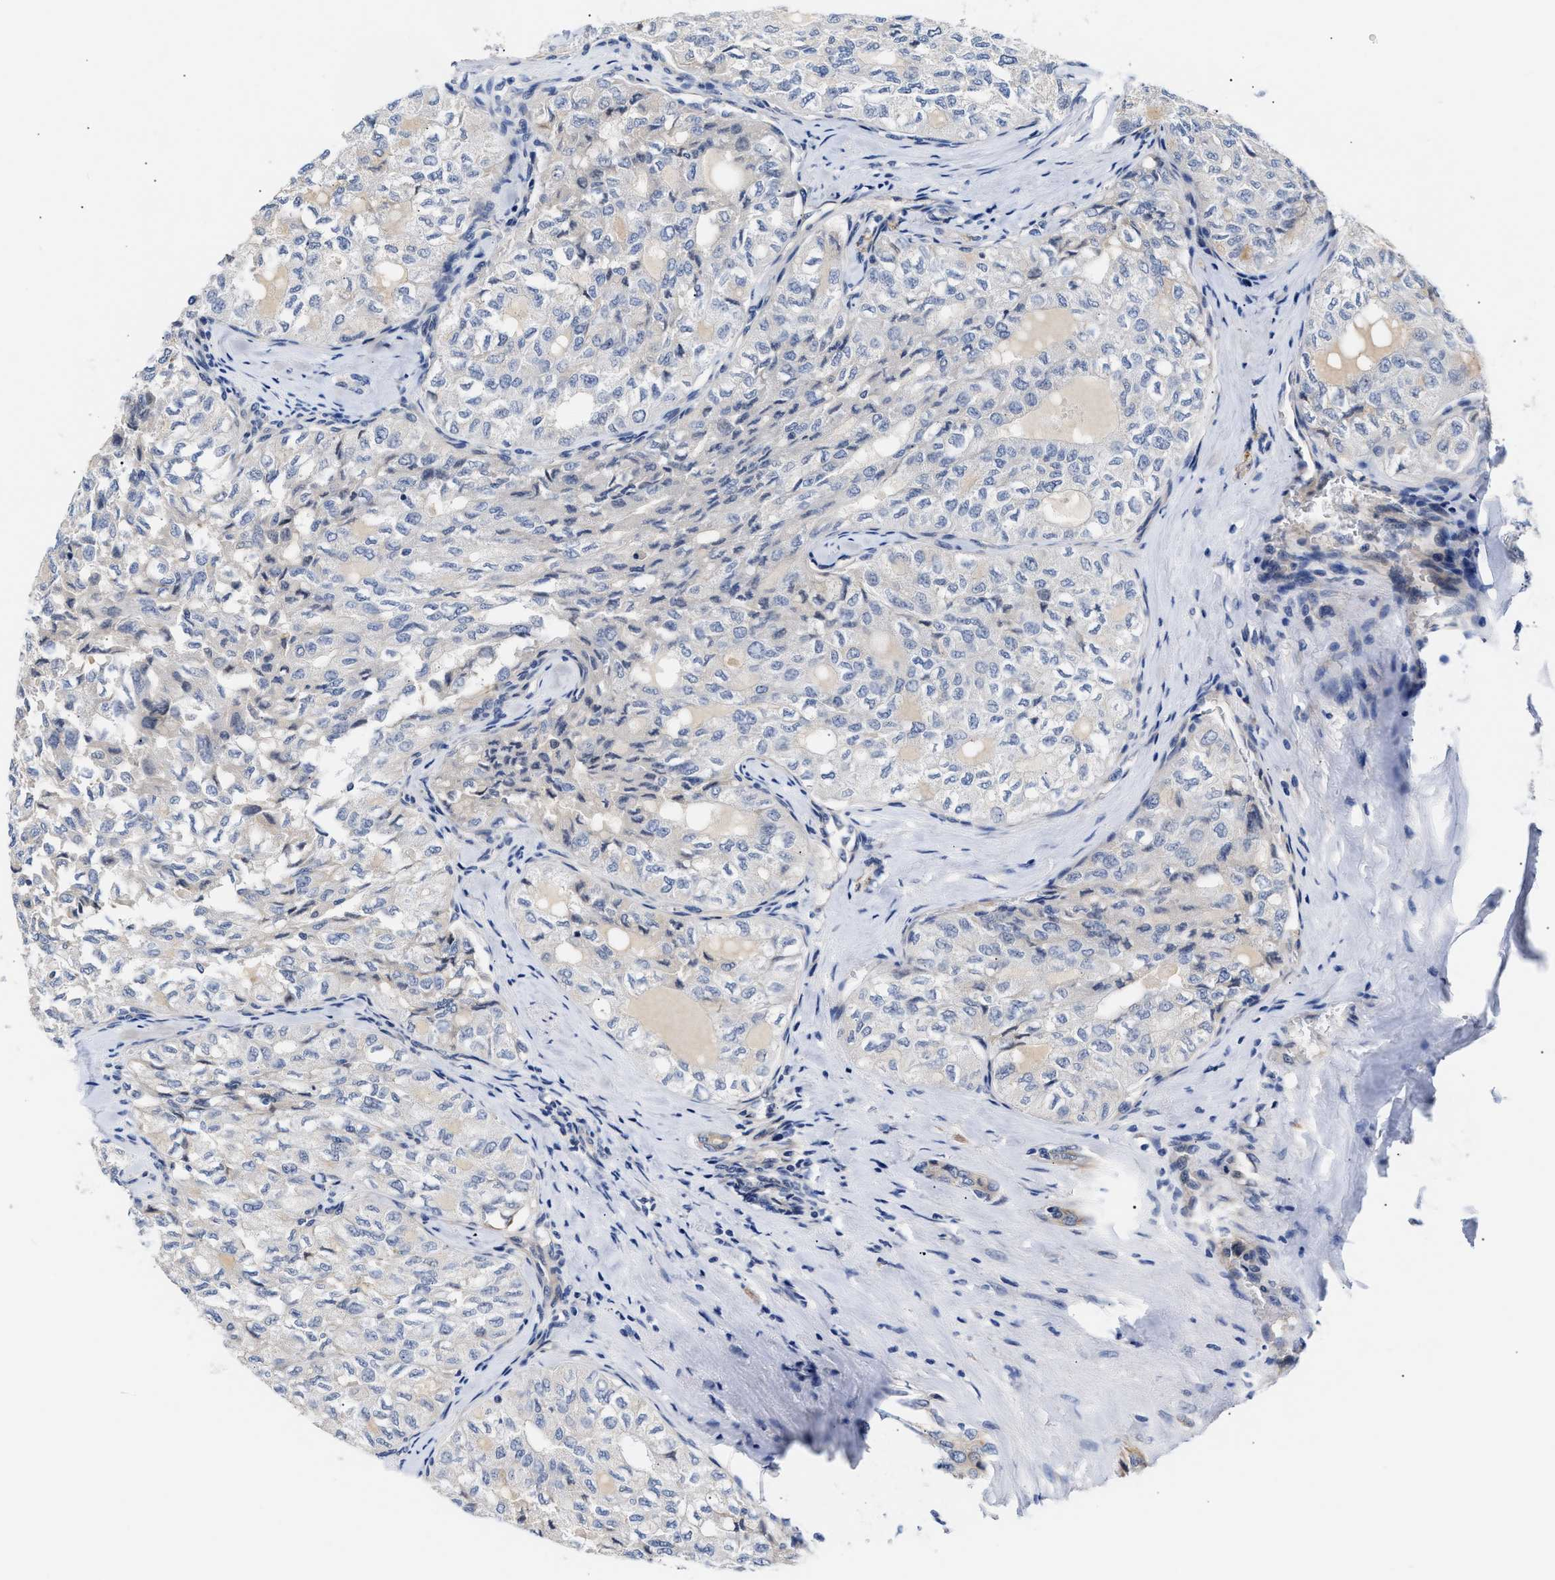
{"staining": {"intensity": "negative", "quantity": "none", "location": "none"}, "tissue": "thyroid cancer", "cell_type": "Tumor cells", "image_type": "cancer", "snomed": [{"axis": "morphology", "description": "Follicular adenoma carcinoma, NOS"}, {"axis": "topography", "description": "Thyroid gland"}], "caption": "A high-resolution histopathology image shows immunohistochemistry (IHC) staining of thyroid follicular adenoma carcinoma, which reveals no significant expression in tumor cells. (DAB (3,3'-diaminobenzidine) IHC with hematoxylin counter stain).", "gene": "CCDC146", "patient": {"sex": "male", "age": 75}}